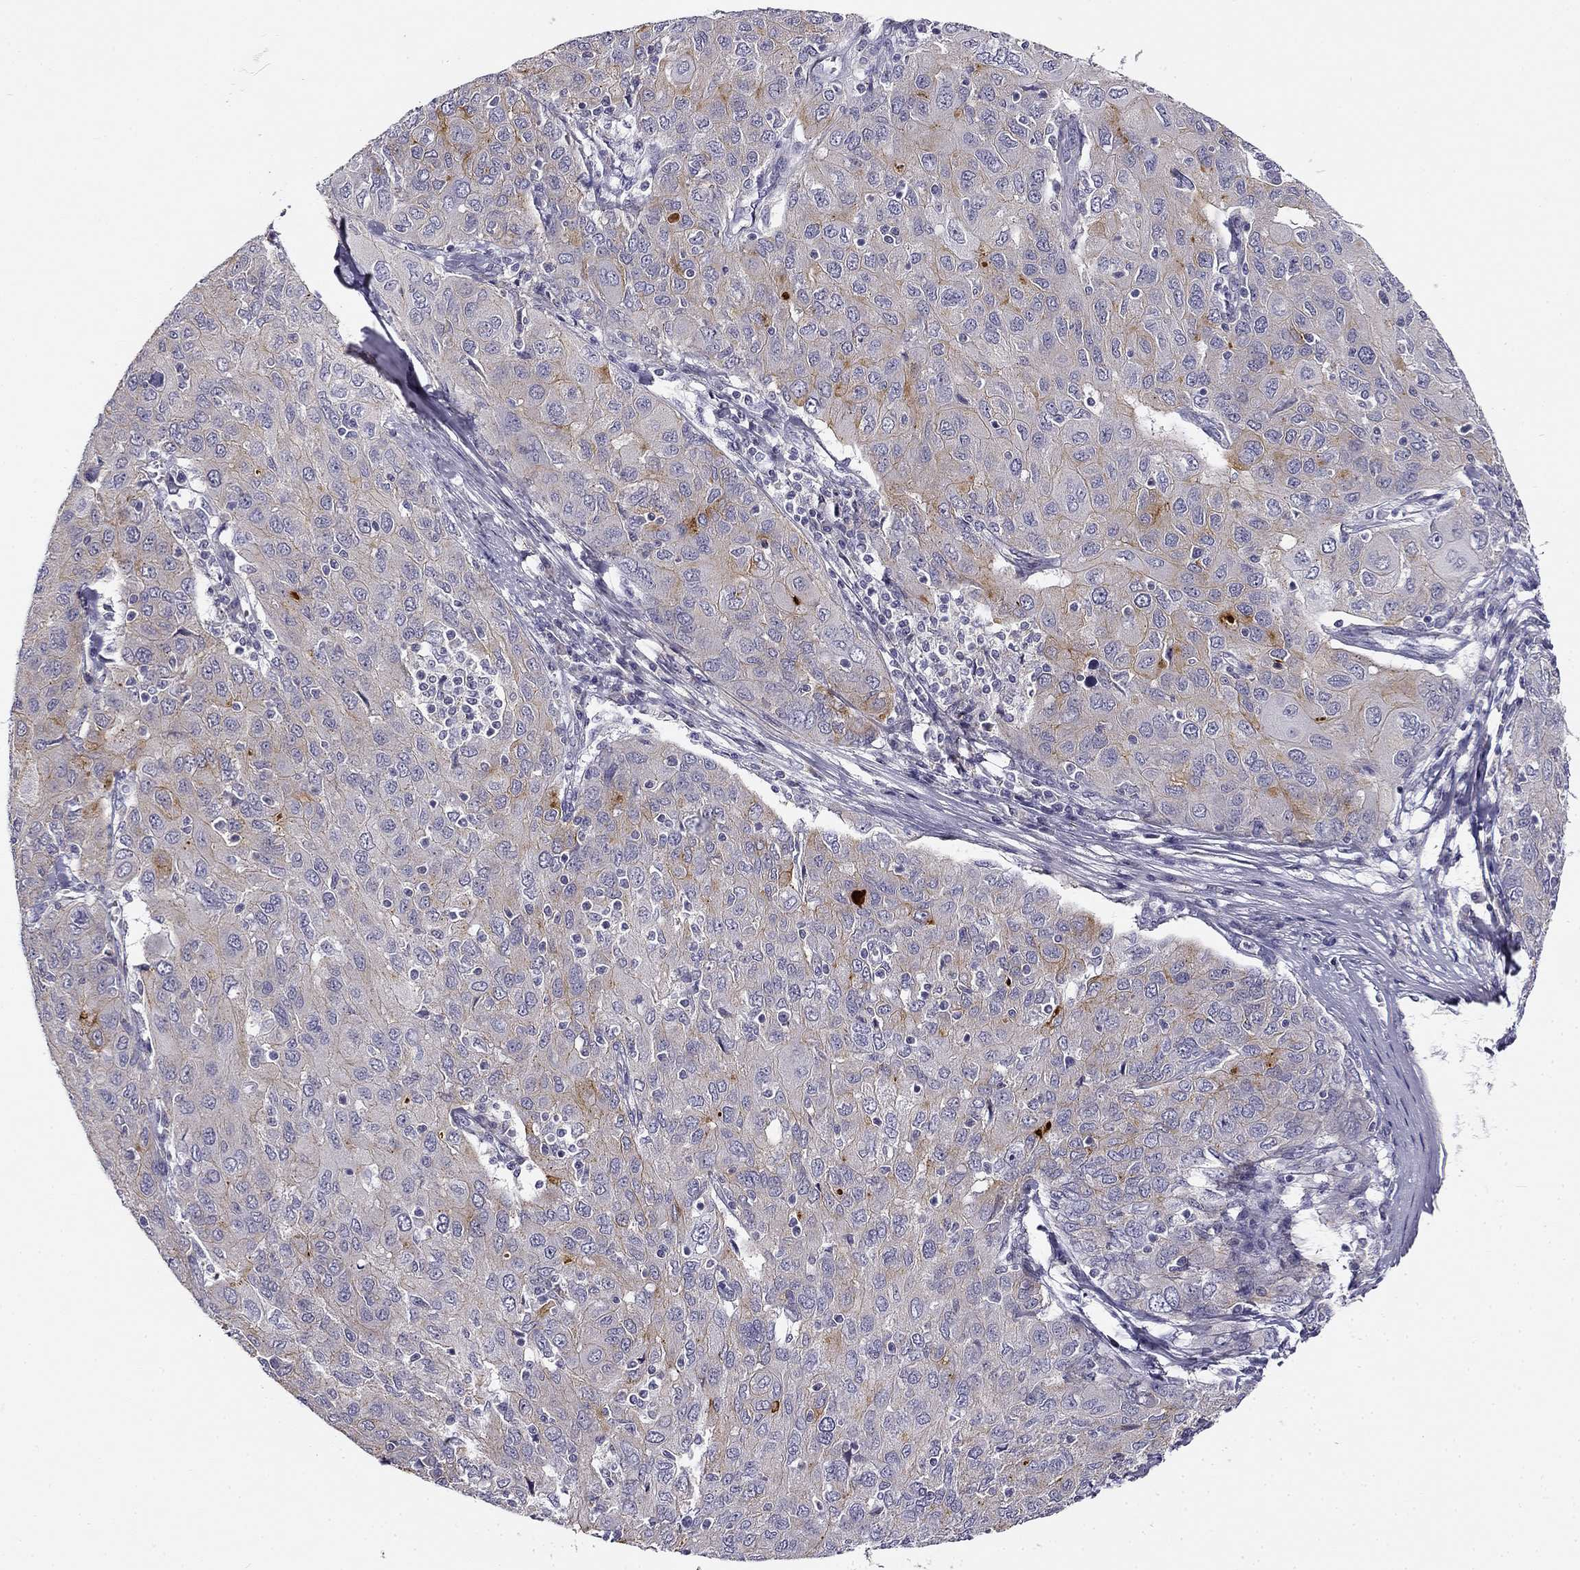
{"staining": {"intensity": "strong", "quantity": "<25%", "location": "cytoplasmic/membranous"}, "tissue": "ovarian cancer", "cell_type": "Tumor cells", "image_type": "cancer", "snomed": [{"axis": "morphology", "description": "Carcinoma, endometroid"}, {"axis": "topography", "description": "Ovary"}], "caption": "Immunohistochemical staining of human ovarian cancer demonstrates strong cytoplasmic/membranous protein staining in approximately <25% of tumor cells.", "gene": "CNR1", "patient": {"sex": "female", "age": 50}}